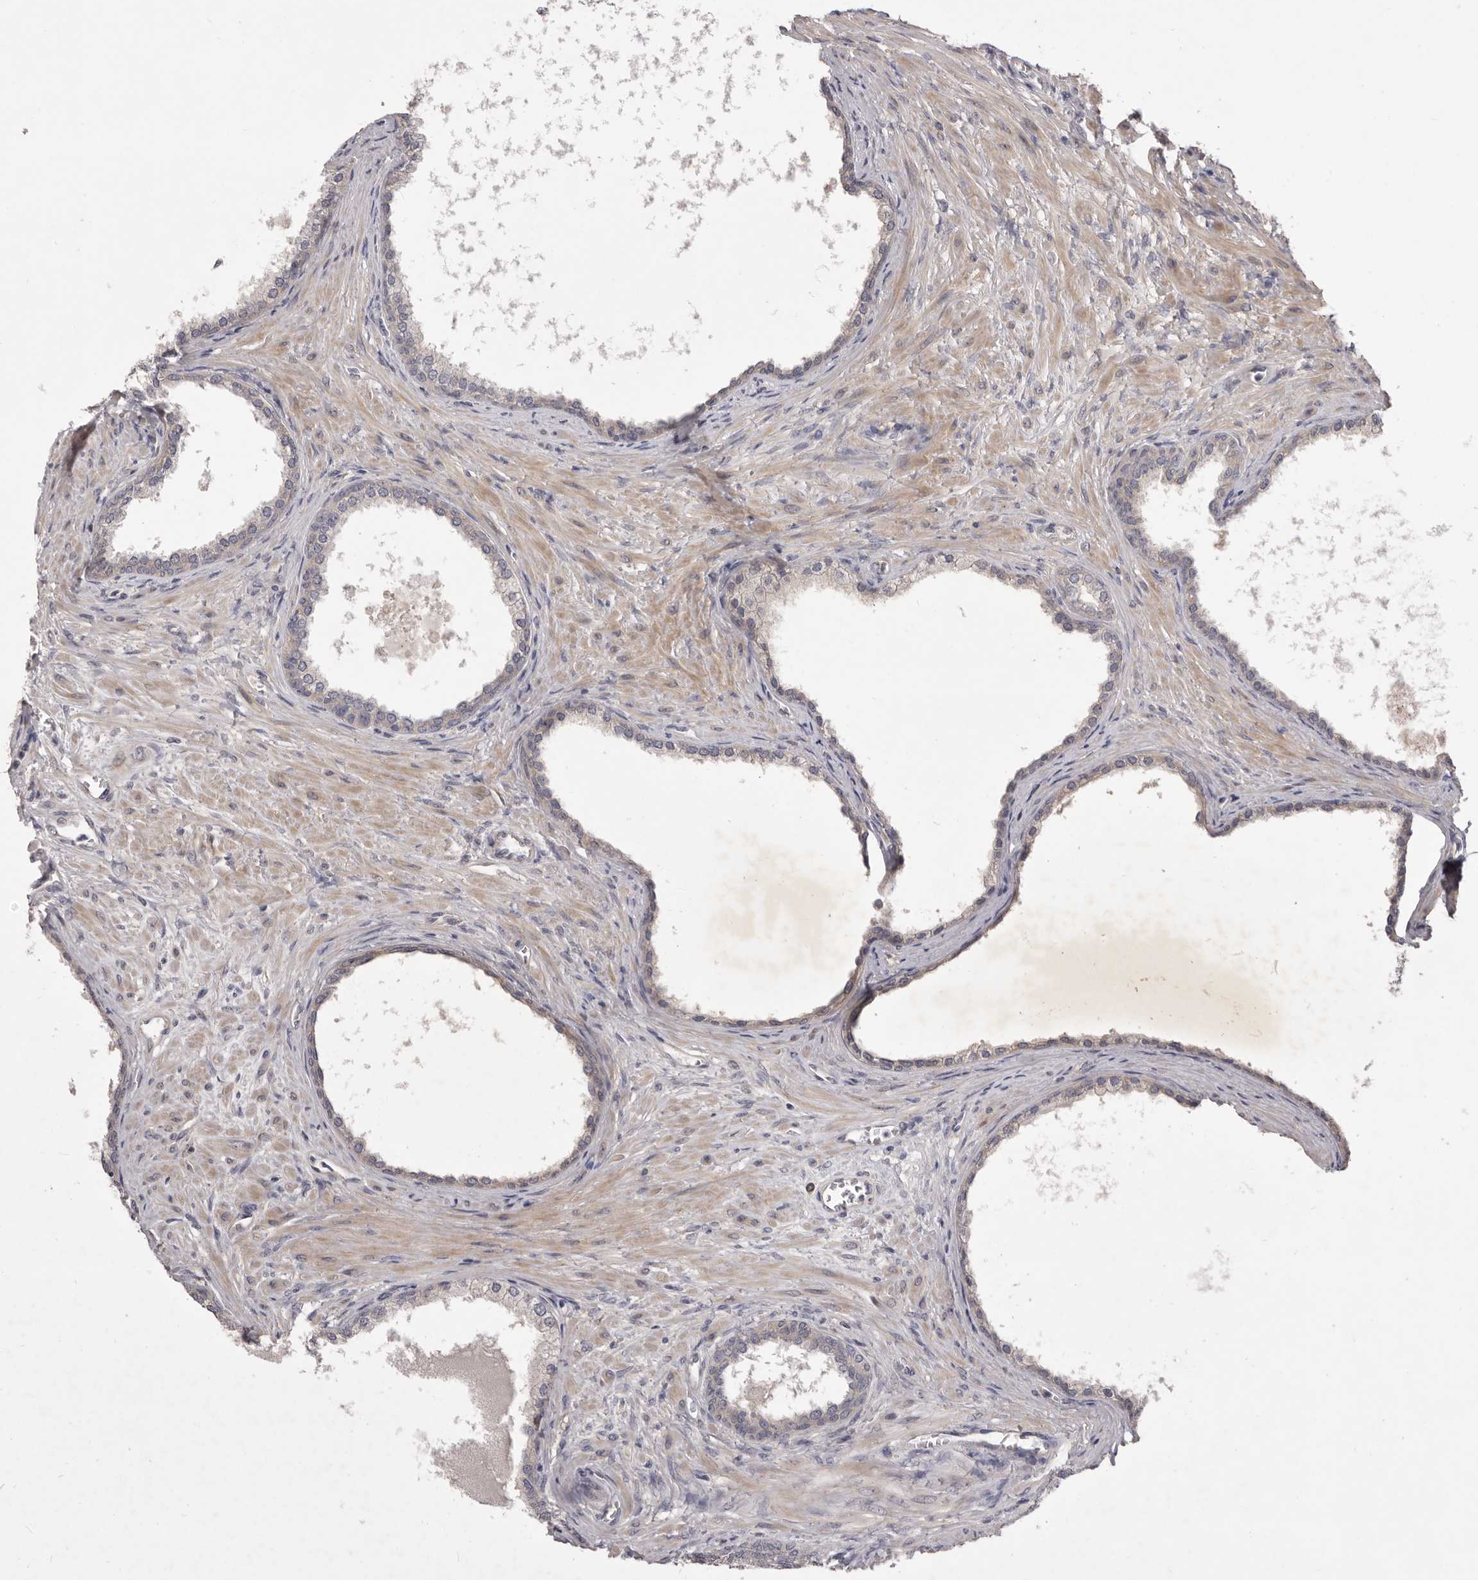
{"staining": {"intensity": "negative", "quantity": "none", "location": "none"}, "tissue": "prostate cancer", "cell_type": "Tumor cells", "image_type": "cancer", "snomed": [{"axis": "morphology", "description": "Normal tissue, NOS"}, {"axis": "morphology", "description": "Adenocarcinoma, Low grade"}, {"axis": "topography", "description": "Prostate"}, {"axis": "topography", "description": "Peripheral nerve tissue"}], "caption": "Image shows no significant protein positivity in tumor cells of prostate cancer. (Immunohistochemistry (ihc), brightfield microscopy, high magnification).", "gene": "PNRC1", "patient": {"sex": "male", "age": 71}}